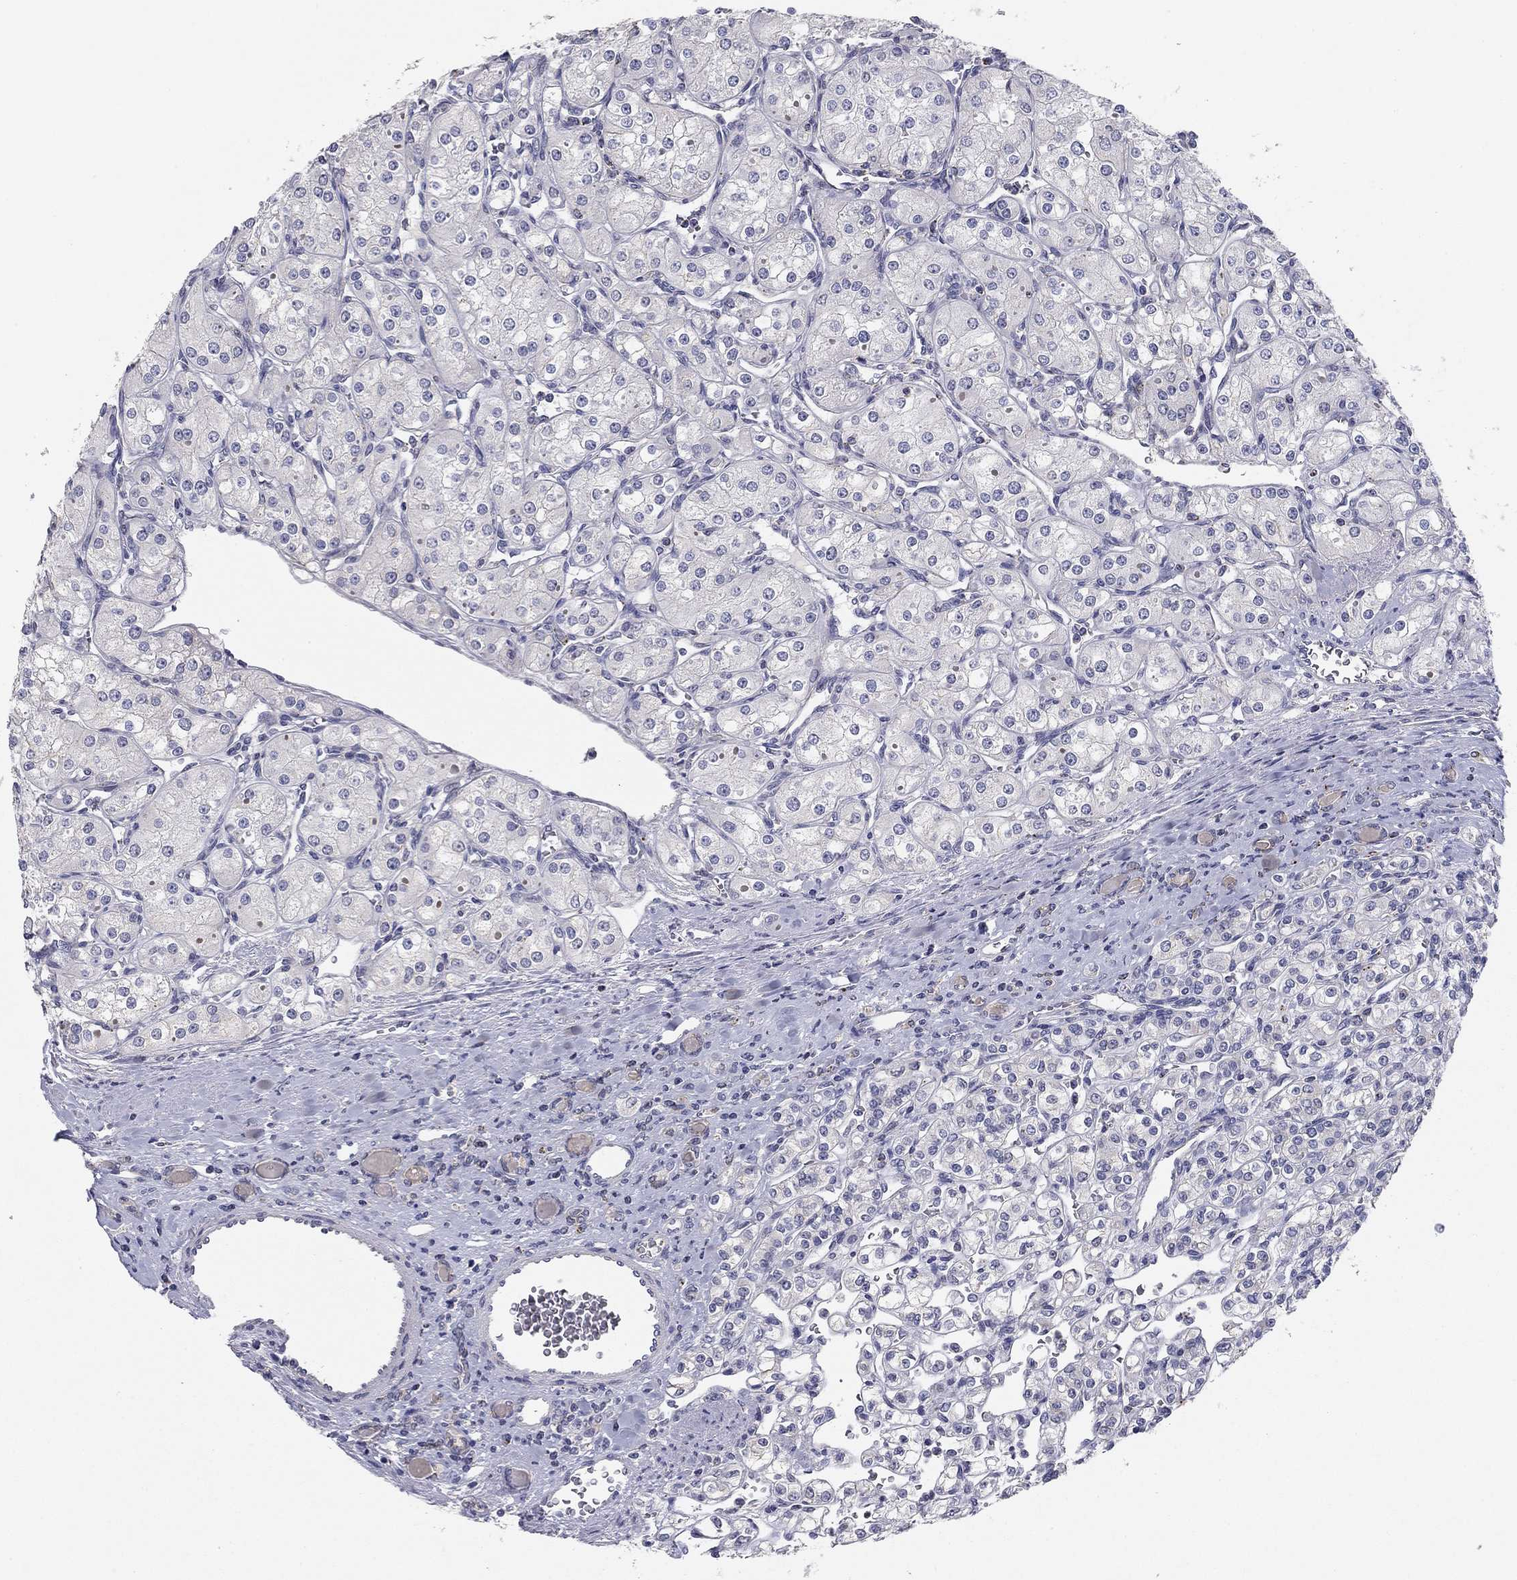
{"staining": {"intensity": "negative", "quantity": "none", "location": "none"}, "tissue": "renal cancer", "cell_type": "Tumor cells", "image_type": "cancer", "snomed": [{"axis": "morphology", "description": "Adenocarcinoma, NOS"}, {"axis": "topography", "description": "Kidney"}], "caption": "Tumor cells are negative for protein expression in human adenocarcinoma (renal).", "gene": "SEPTIN3", "patient": {"sex": "male", "age": 77}}